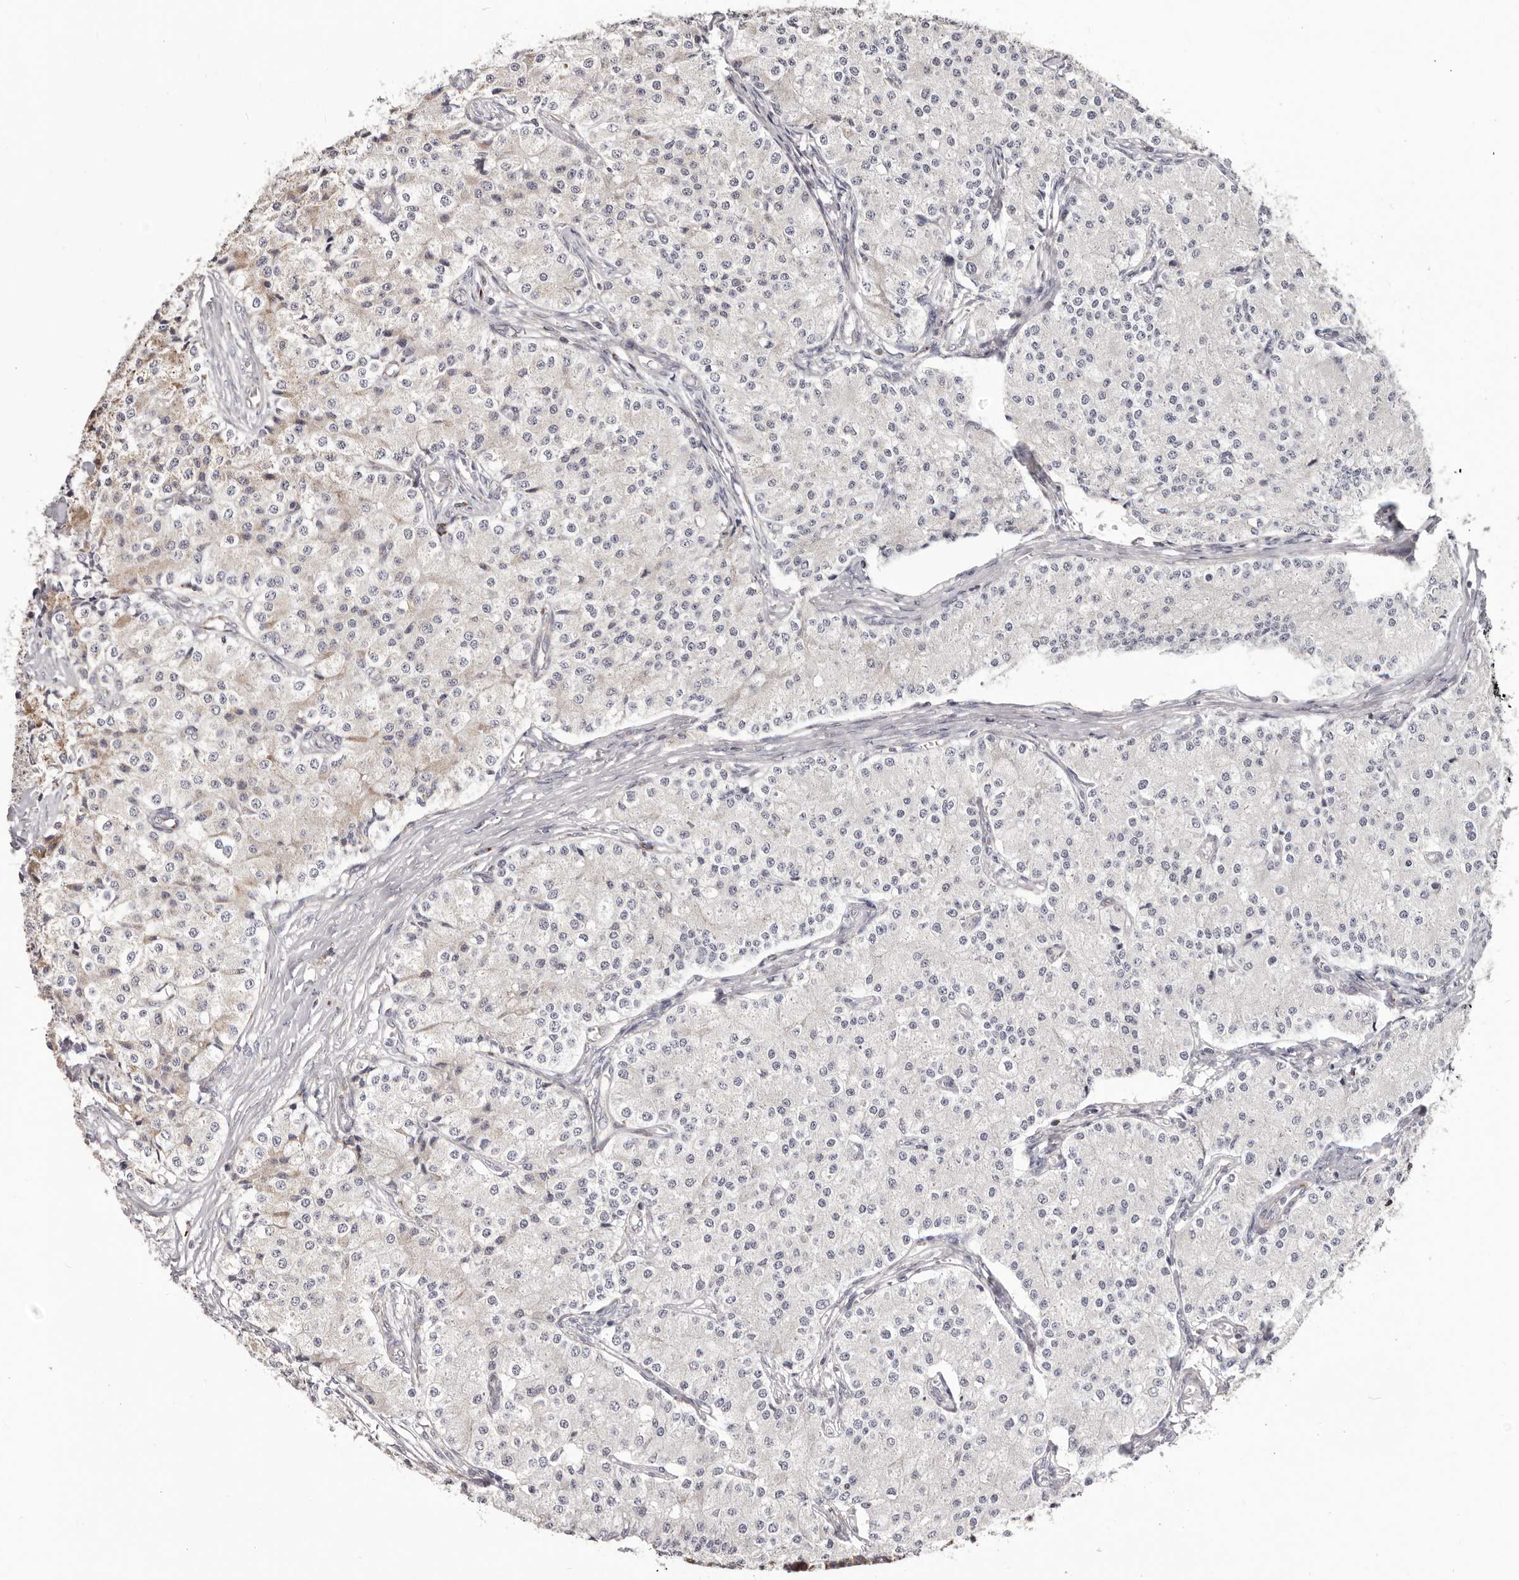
{"staining": {"intensity": "negative", "quantity": "none", "location": "none"}, "tissue": "carcinoid", "cell_type": "Tumor cells", "image_type": "cancer", "snomed": [{"axis": "morphology", "description": "Carcinoid, malignant, NOS"}, {"axis": "topography", "description": "Colon"}], "caption": "A high-resolution photomicrograph shows immunohistochemistry (IHC) staining of malignant carcinoid, which displays no significant positivity in tumor cells. The staining is performed using DAB (3,3'-diaminobenzidine) brown chromogen with nuclei counter-stained in using hematoxylin.", "gene": "PRMT2", "patient": {"sex": "female", "age": 52}}